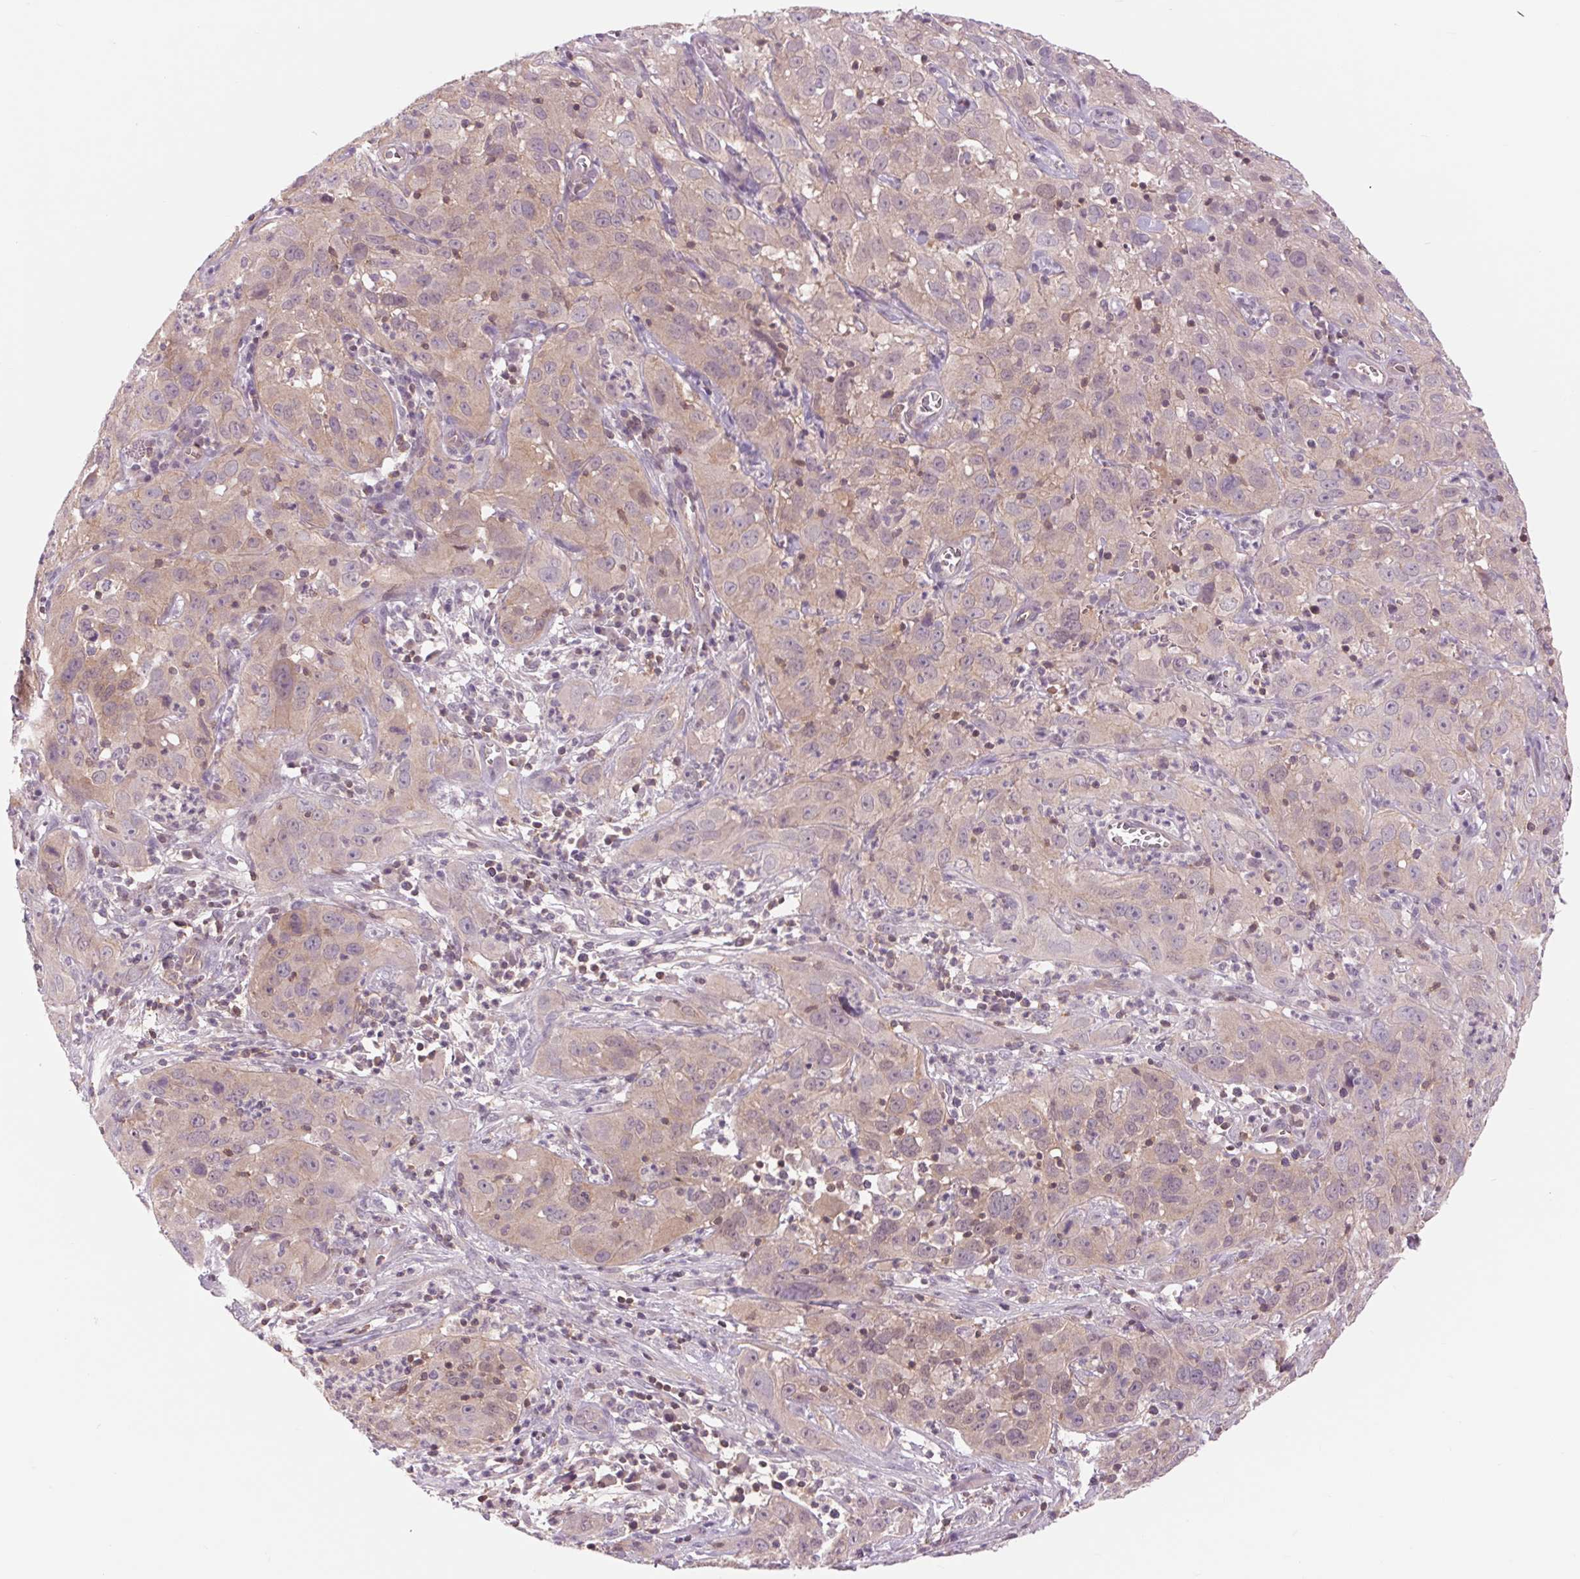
{"staining": {"intensity": "weak", "quantity": "25%-75%", "location": "cytoplasmic/membranous"}, "tissue": "cervical cancer", "cell_type": "Tumor cells", "image_type": "cancer", "snomed": [{"axis": "morphology", "description": "Squamous cell carcinoma, NOS"}, {"axis": "topography", "description": "Cervix"}], "caption": "Protein expression analysis of human cervical cancer (squamous cell carcinoma) reveals weak cytoplasmic/membranous expression in about 25%-75% of tumor cells.", "gene": "SH3RF2", "patient": {"sex": "female", "age": 32}}